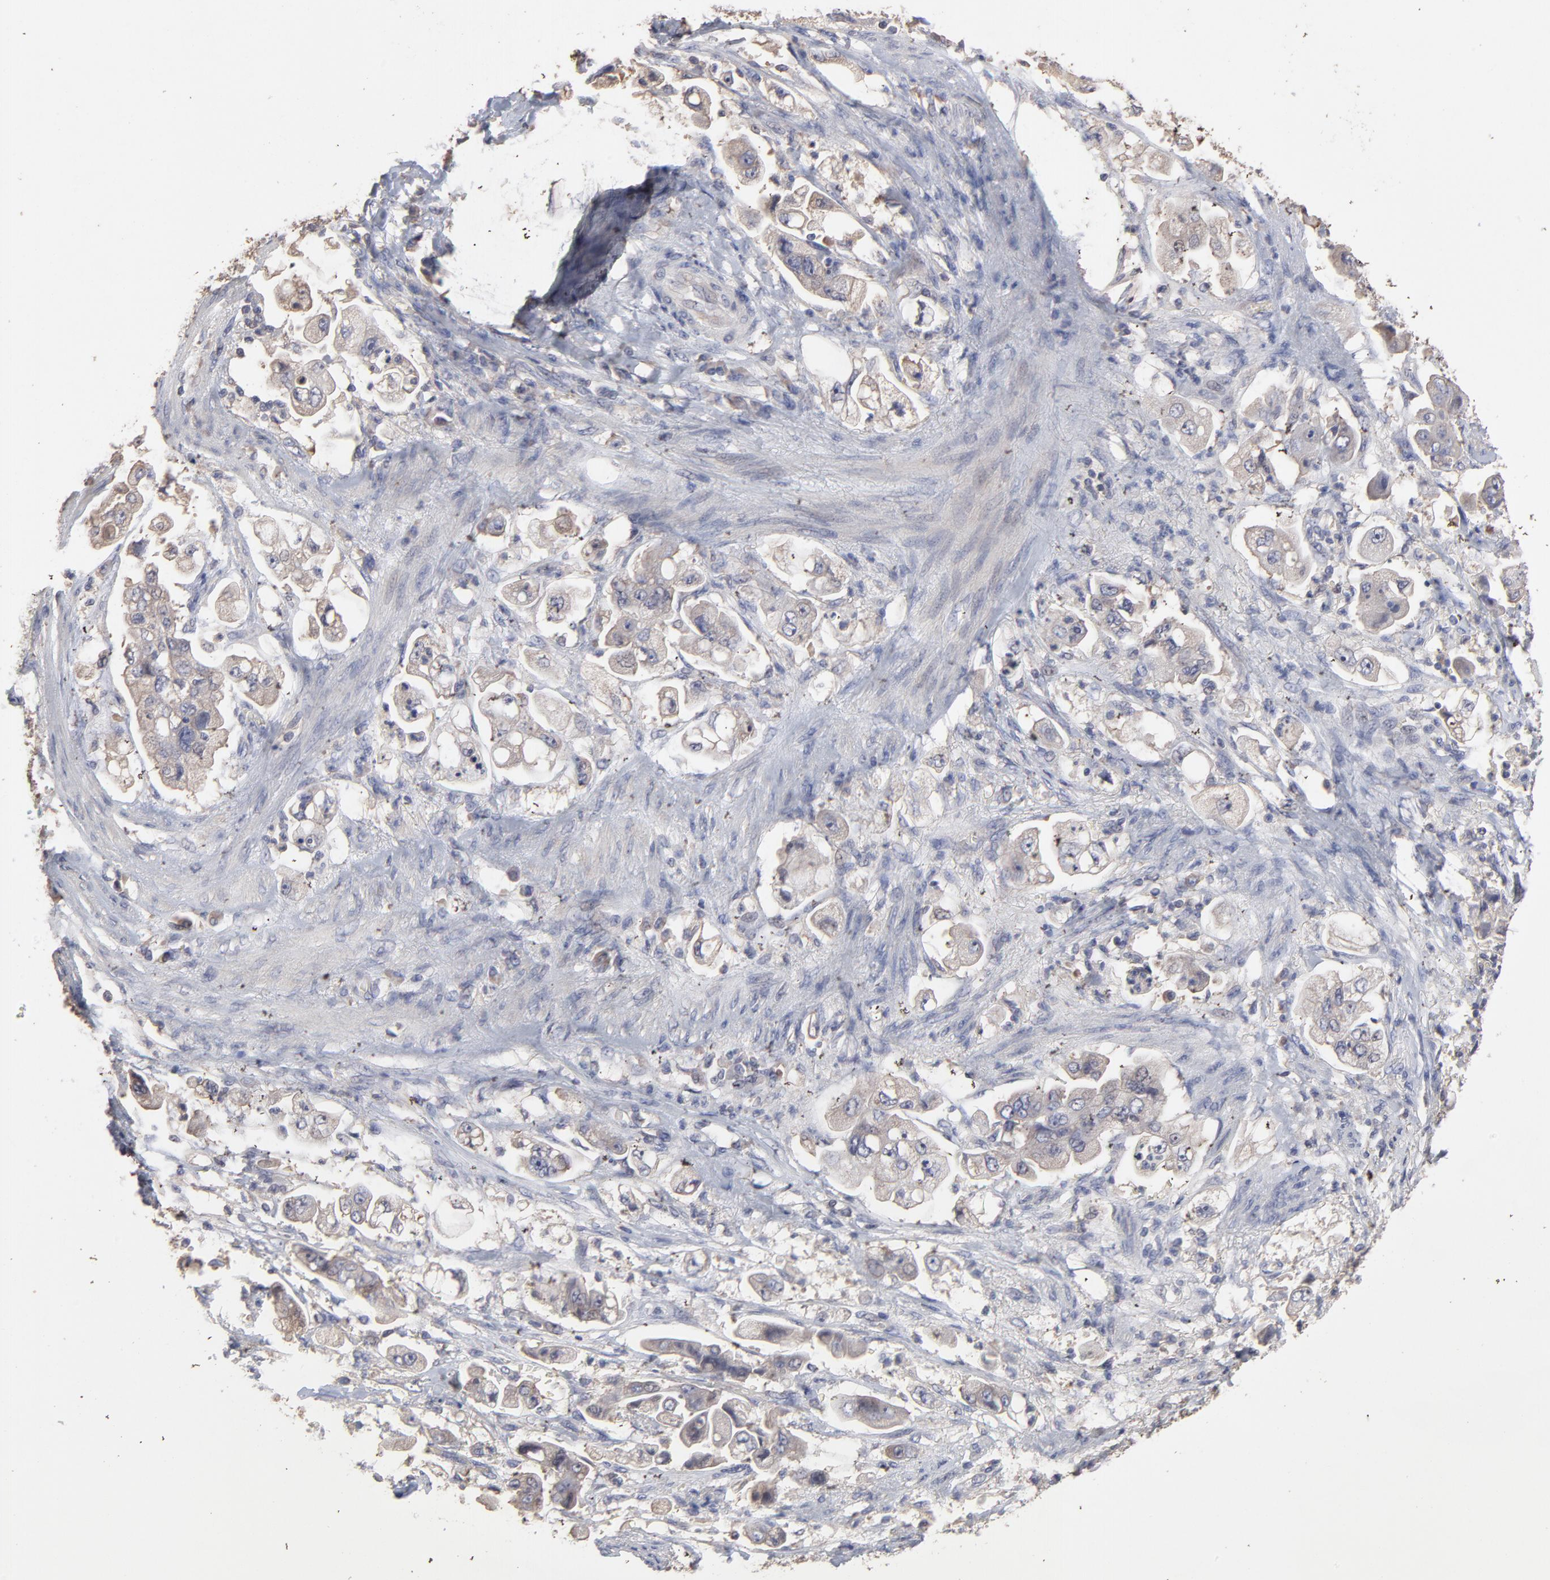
{"staining": {"intensity": "weak", "quantity": ">75%", "location": "cytoplasmic/membranous"}, "tissue": "stomach cancer", "cell_type": "Tumor cells", "image_type": "cancer", "snomed": [{"axis": "morphology", "description": "Adenocarcinoma, NOS"}, {"axis": "topography", "description": "Stomach"}], "caption": "Weak cytoplasmic/membranous positivity for a protein is seen in about >75% of tumor cells of stomach cancer (adenocarcinoma) using IHC.", "gene": "TANGO2", "patient": {"sex": "male", "age": 62}}